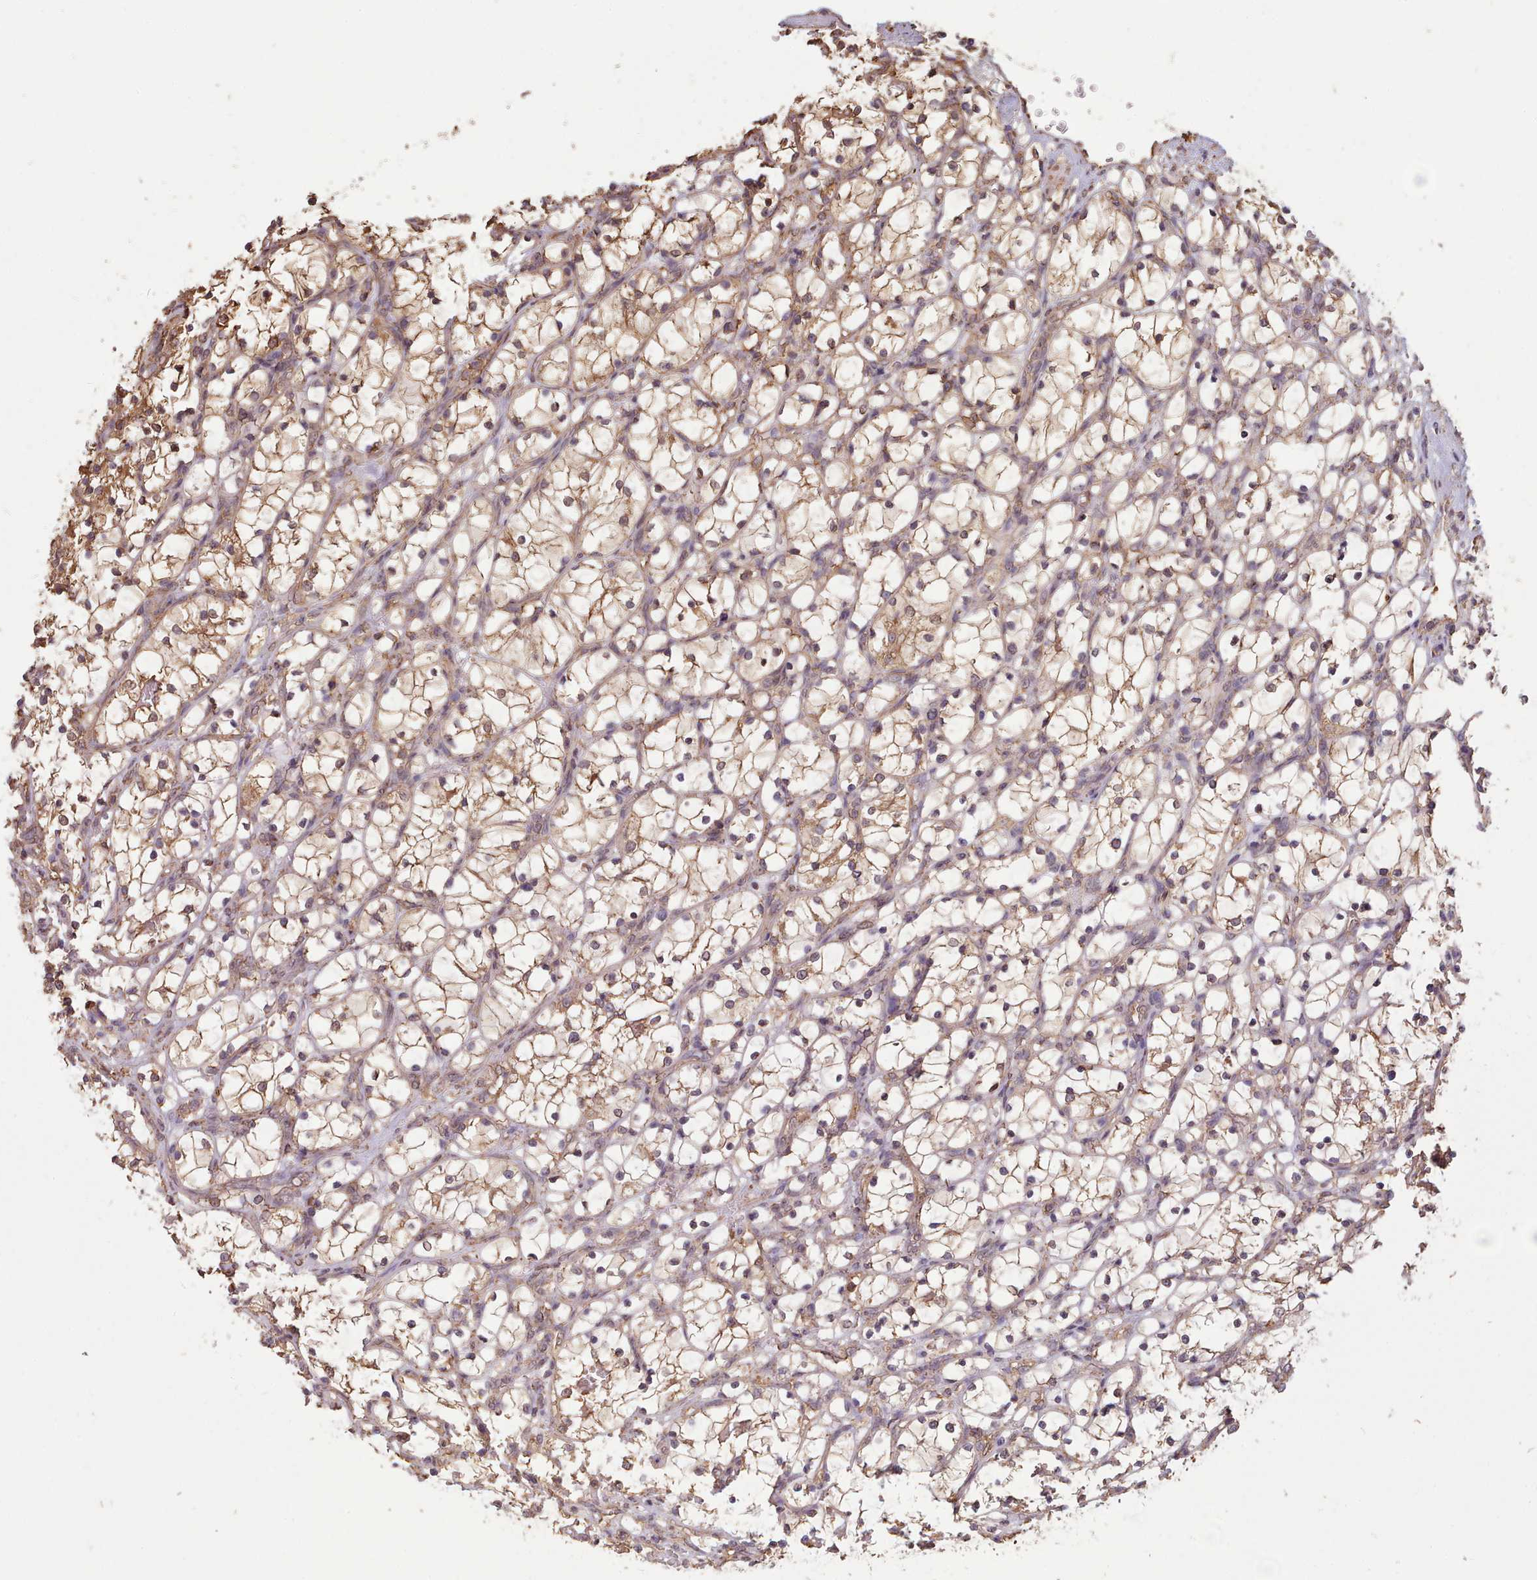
{"staining": {"intensity": "weak", "quantity": ">75%", "location": "cytoplasmic/membranous"}, "tissue": "renal cancer", "cell_type": "Tumor cells", "image_type": "cancer", "snomed": [{"axis": "morphology", "description": "Adenocarcinoma, NOS"}, {"axis": "topography", "description": "Kidney"}], "caption": "There is low levels of weak cytoplasmic/membranous staining in tumor cells of adenocarcinoma (renal), as demonstrated by immunohistochemical staining (brown color).", "gene": "METRN", "patient": {"sex": "female", "age": 69}}